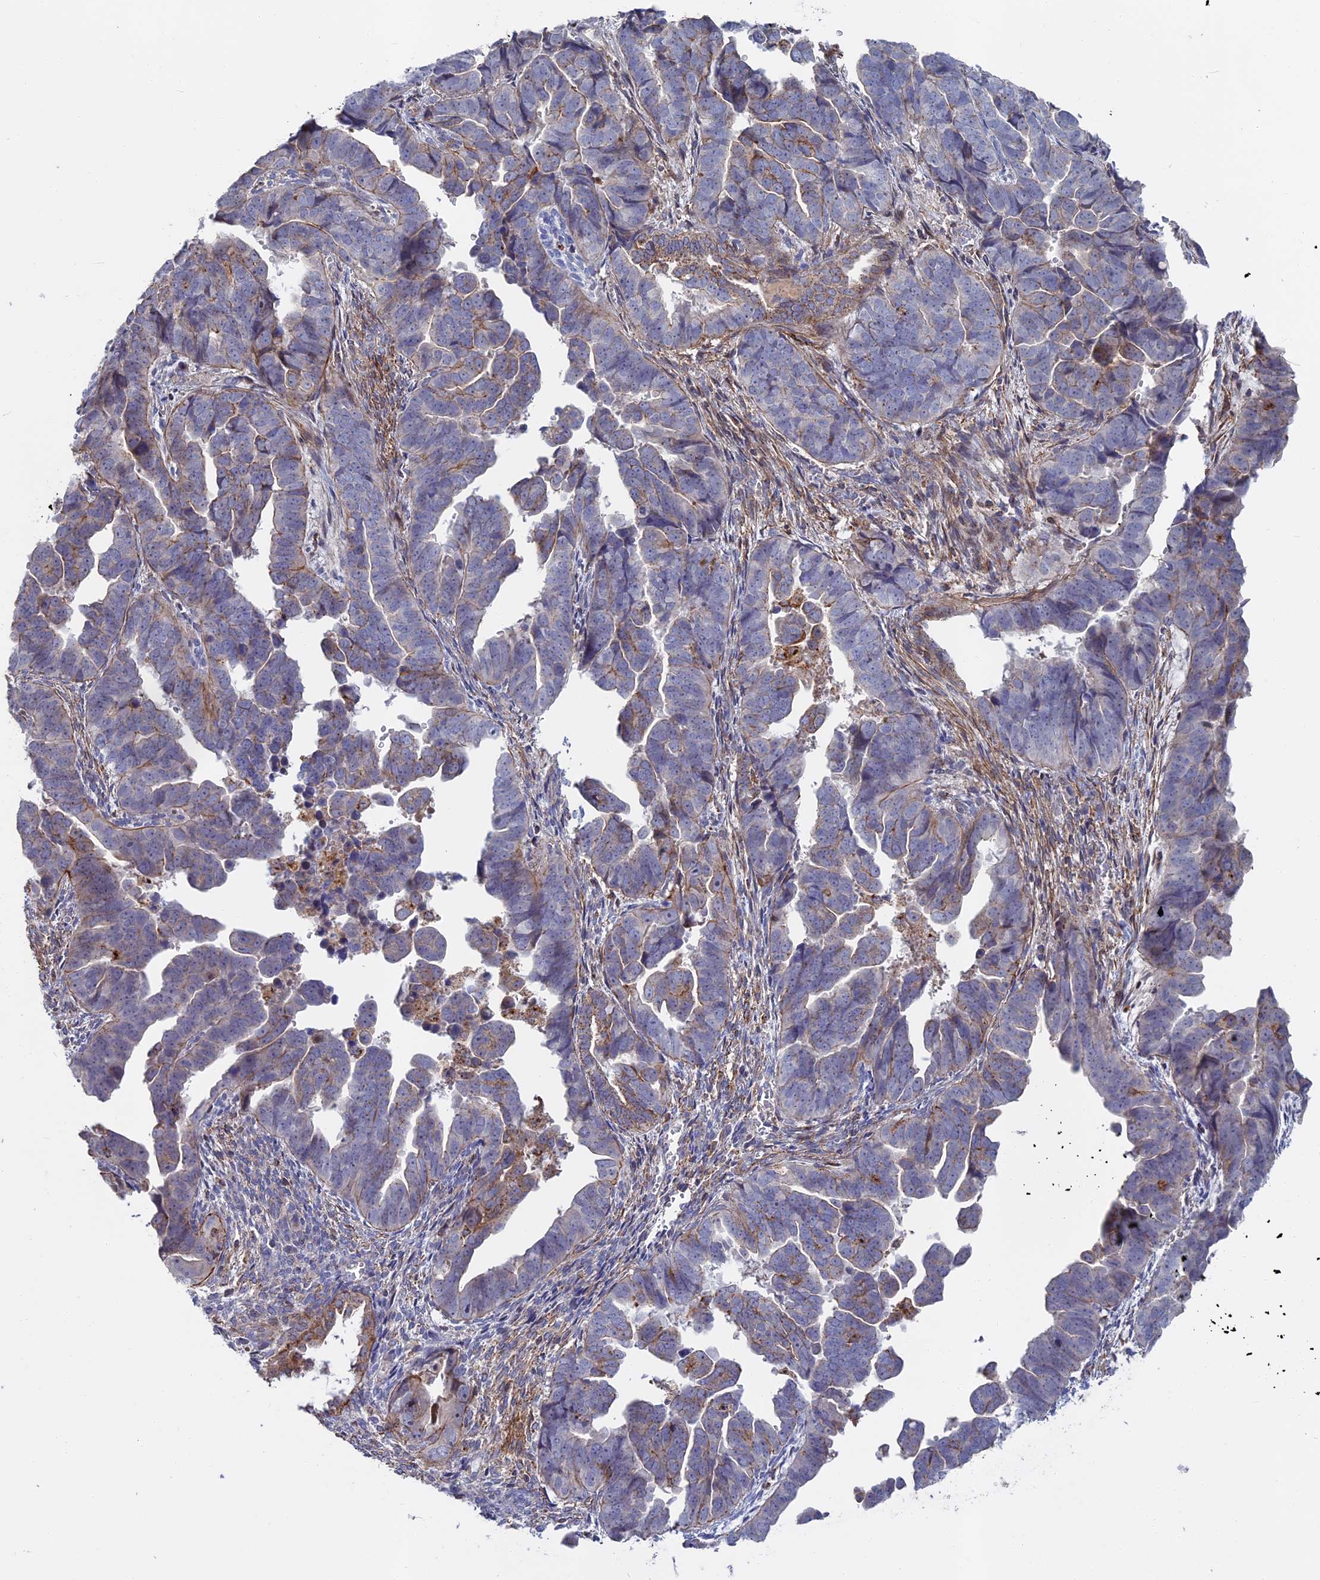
{"staining": {"intensity": "weak", "quantity": "<25%", "location": "cytoplasmic/membranous"}, "tissue": "endometrial cancer", "cell_type": "Tumor cells", "image_type": "cancer", "snomed": [{"axis": "morphology", "description": "Adenocarcinoma, NOS"}, {"axis": "topography", "description": "Endometrium"}], "caption": "Immunohistochemistry image of endometrial cancer stained for a protein (brown), which exhibits no staining in tumor cells.", "gene": "LYPD5", "patient": {"sex": "female", "age": 75}}